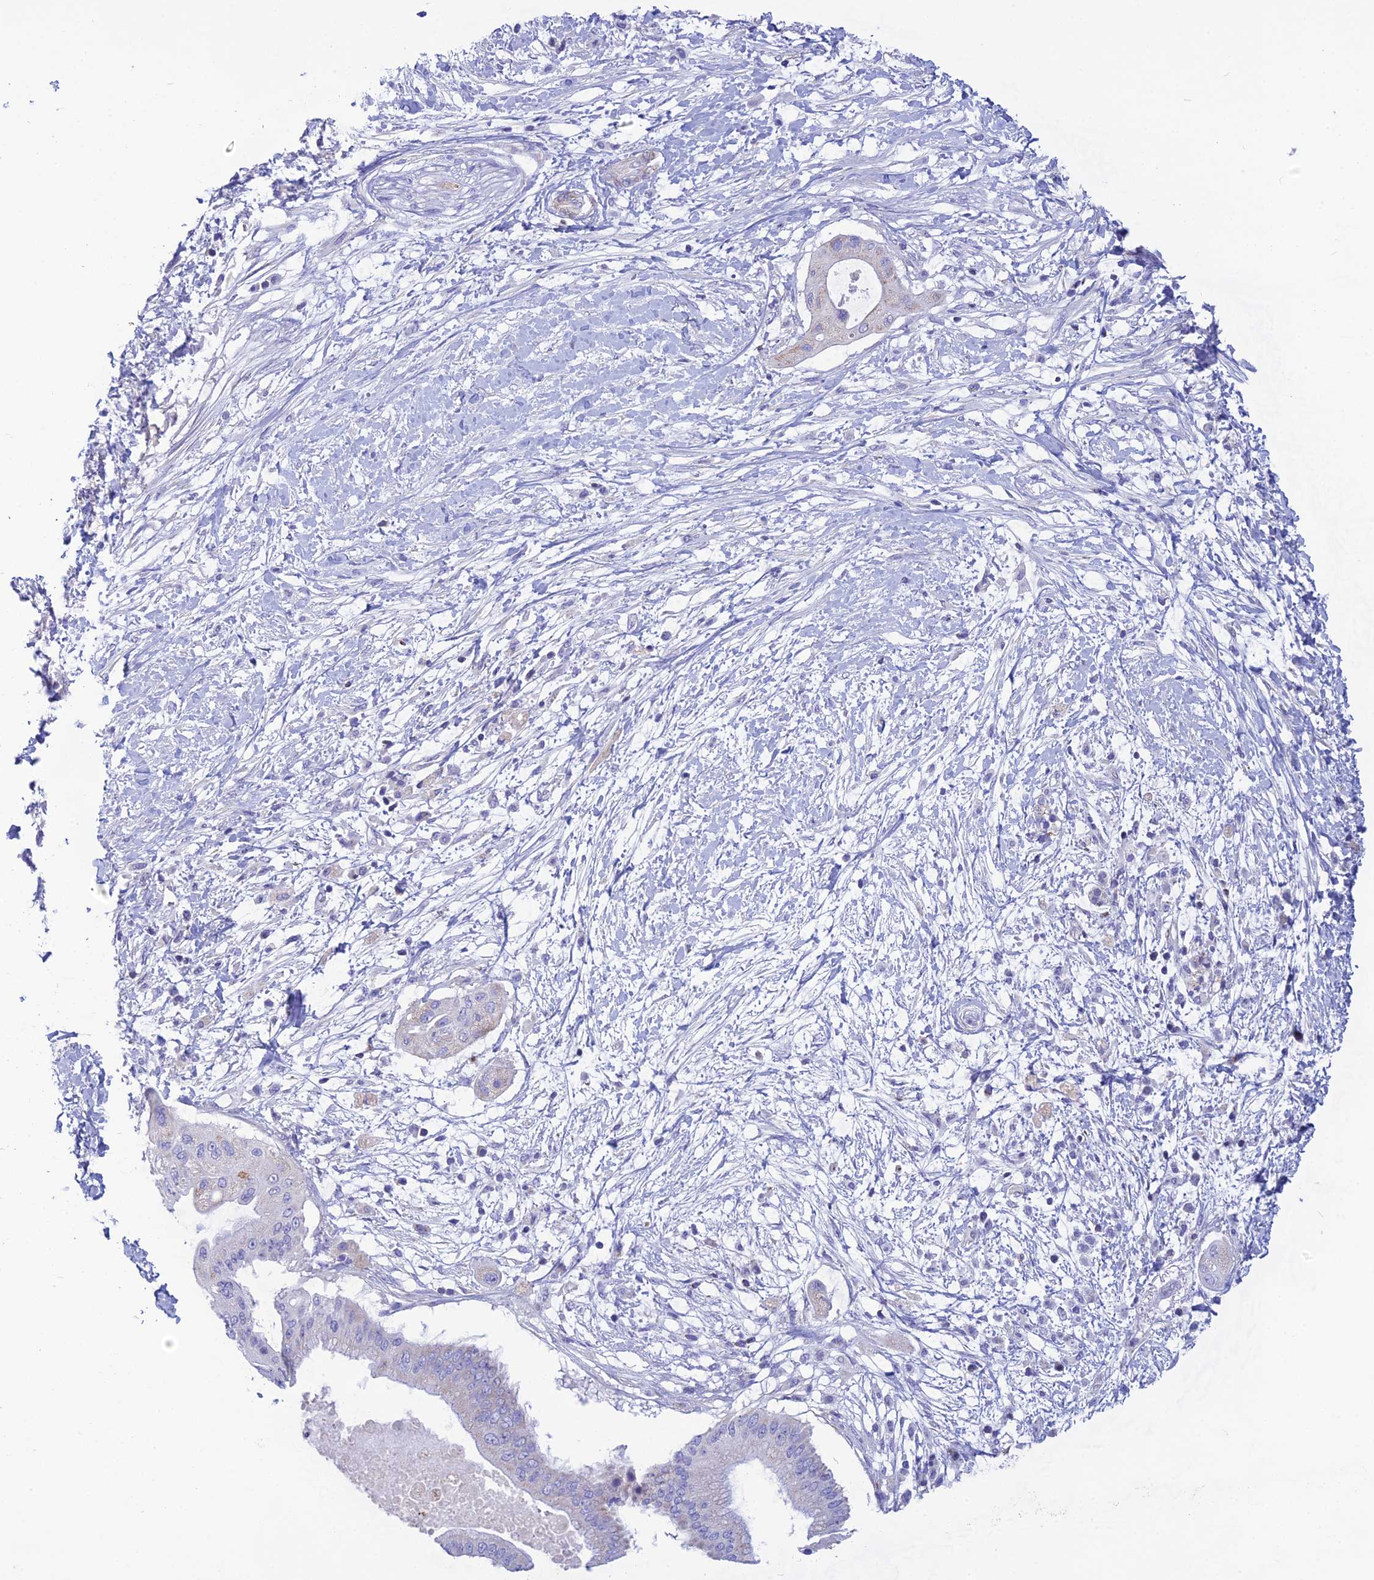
{"staining": {"intensity": "negative", "quantity": "none", "location": "none"}, "tissue": "pancreatic cancer", "cell_type": "Tumor cells", "image_type": "cancer", "snomed": [{"axis": "morphology", "description": "Adenocarcinoma, NOS"}, {"axis": "topography", "description": "Pancreas"}], "caption": "IHC histopathology image of neoplastic tissue: adenocarcinoma (pancreatic) stained with DAB (3,3'-diaminobenzidine) demonstrates no significant protein staining in tumor cells. Brightfield microscopy of IHC stained with DAB (brown) and hematoxylin (blue), captured at high magnification.", "gene": "POMGNT1", "patient": {"sex": "male", "age": 68}}